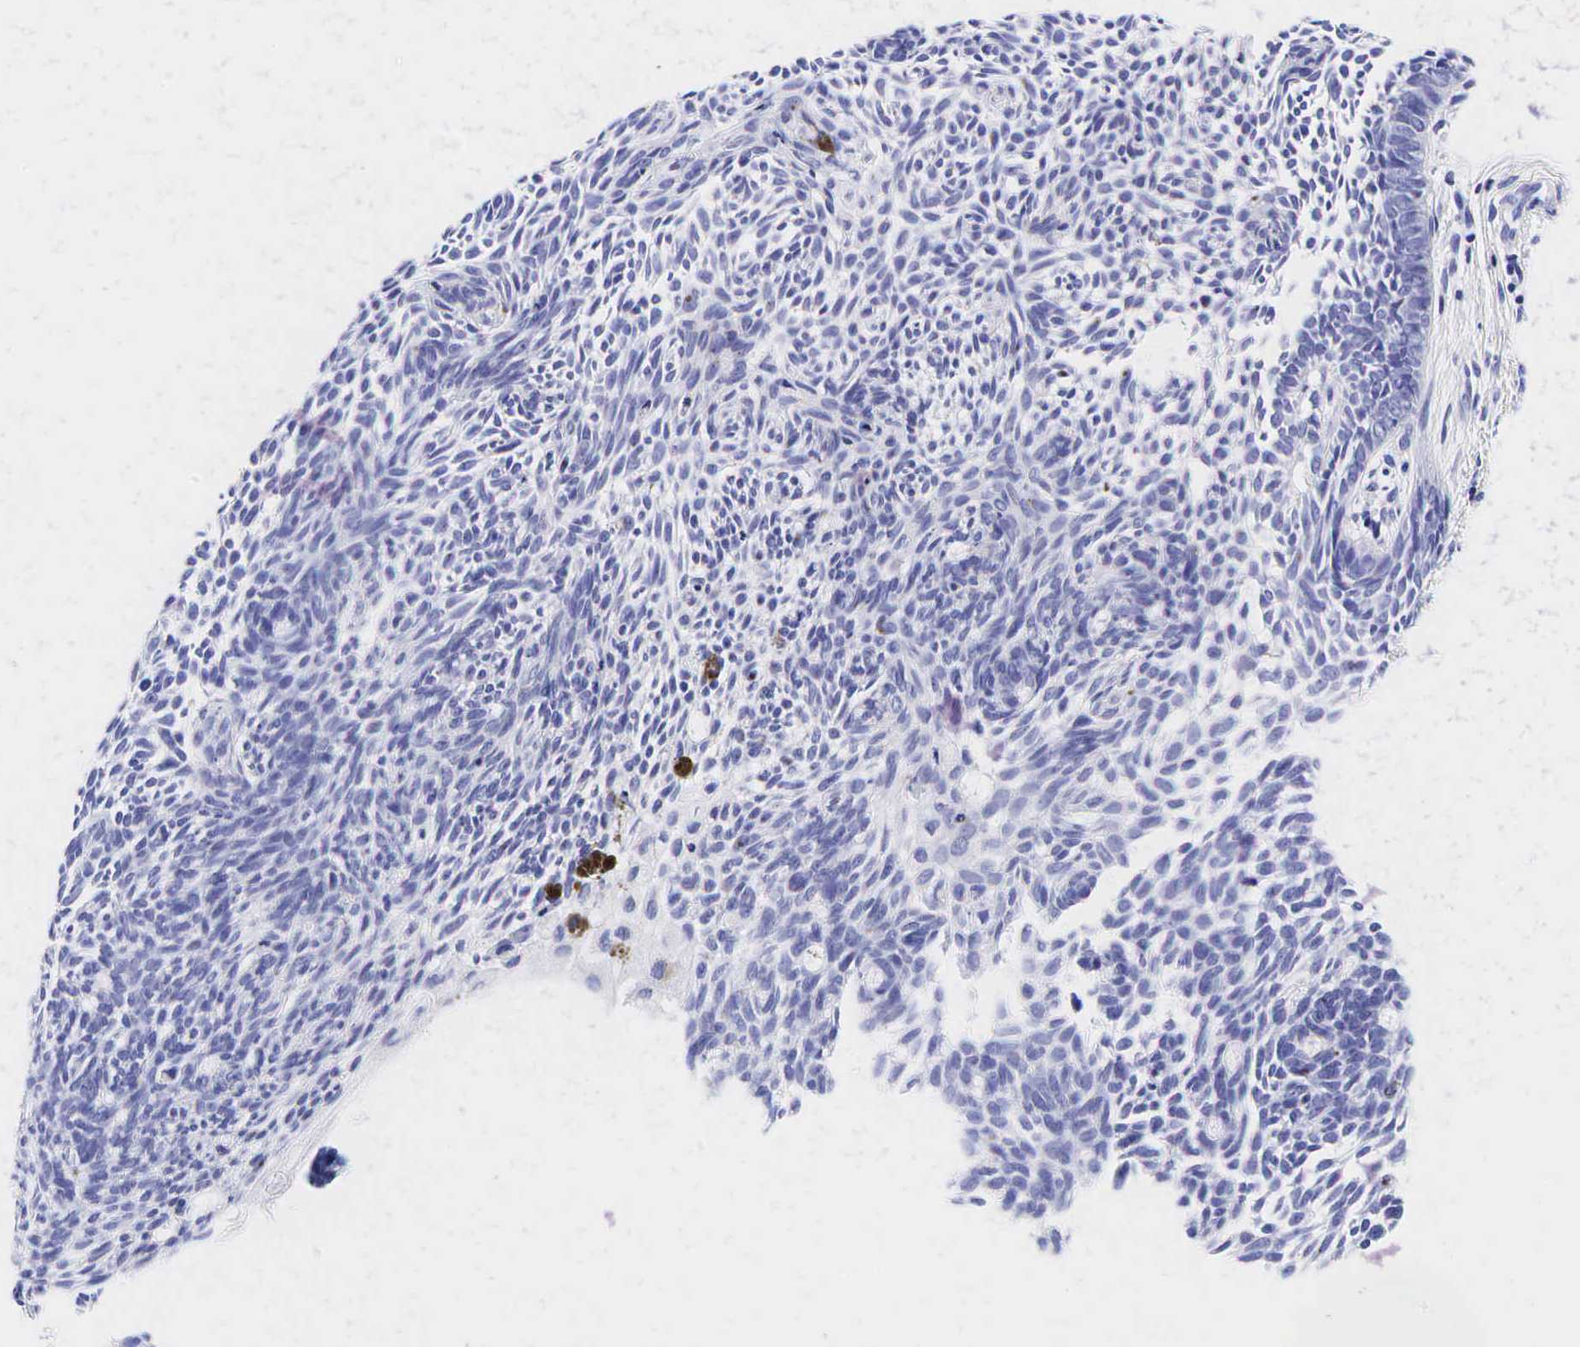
{"staining": {"intensity": "negative", "quantity": "none", "location": "none"}, "tissue": "skin cancer", "cell_type": "Tumor cells", "image_type": "cancer", "snomed": [{"axis": "morphology", "description": "Basal cell carcinoma"}, {"axis": "topography", "description": "Skin"}], "caption": "Tumor cells are negative for protein expression in human skin cancer. (DAB IHC with hematoxylin counter stain).", "gene": "GCG", "patient": {"sex": "male", "age": 58}}